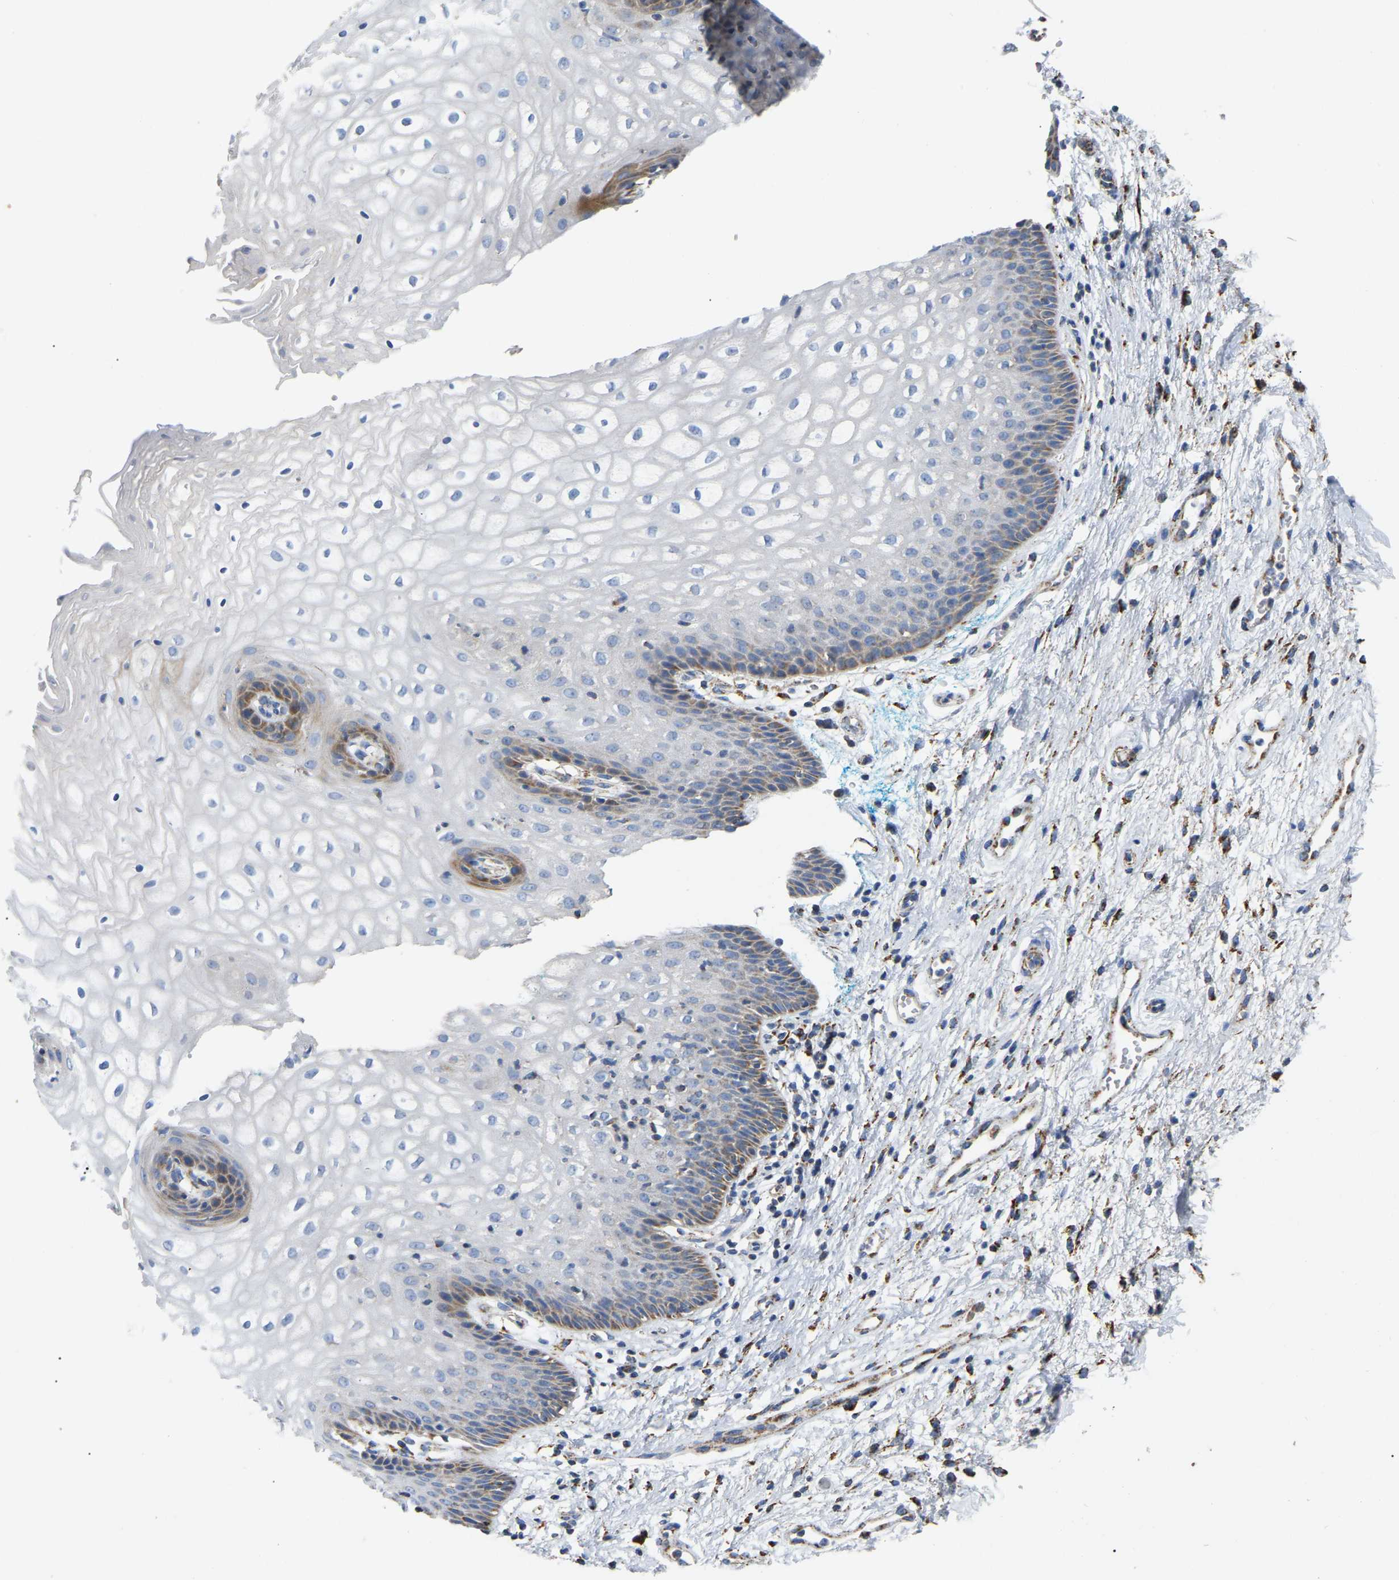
{"staining": {"intensity": "weak", "quantity": "<25%", "location": "cytoplasmic/membranous"}, "tissue": "vagina", "cell_type": "Squamous epithelial cells", "image_type": "normal", "snomed": [{"axis": "morphology", "description": "Normal tissue, NOS"}, {"axis": "topography", "description": "Vagina"}], "caption": "DAB (3,3'-diaminobenzidine) immunohistochemical staining of normal human vagina reveals no significant staining in squamous epithelial cells.", "gene": "HIBADH", "patient": {"sex": "female", "age": 34}}